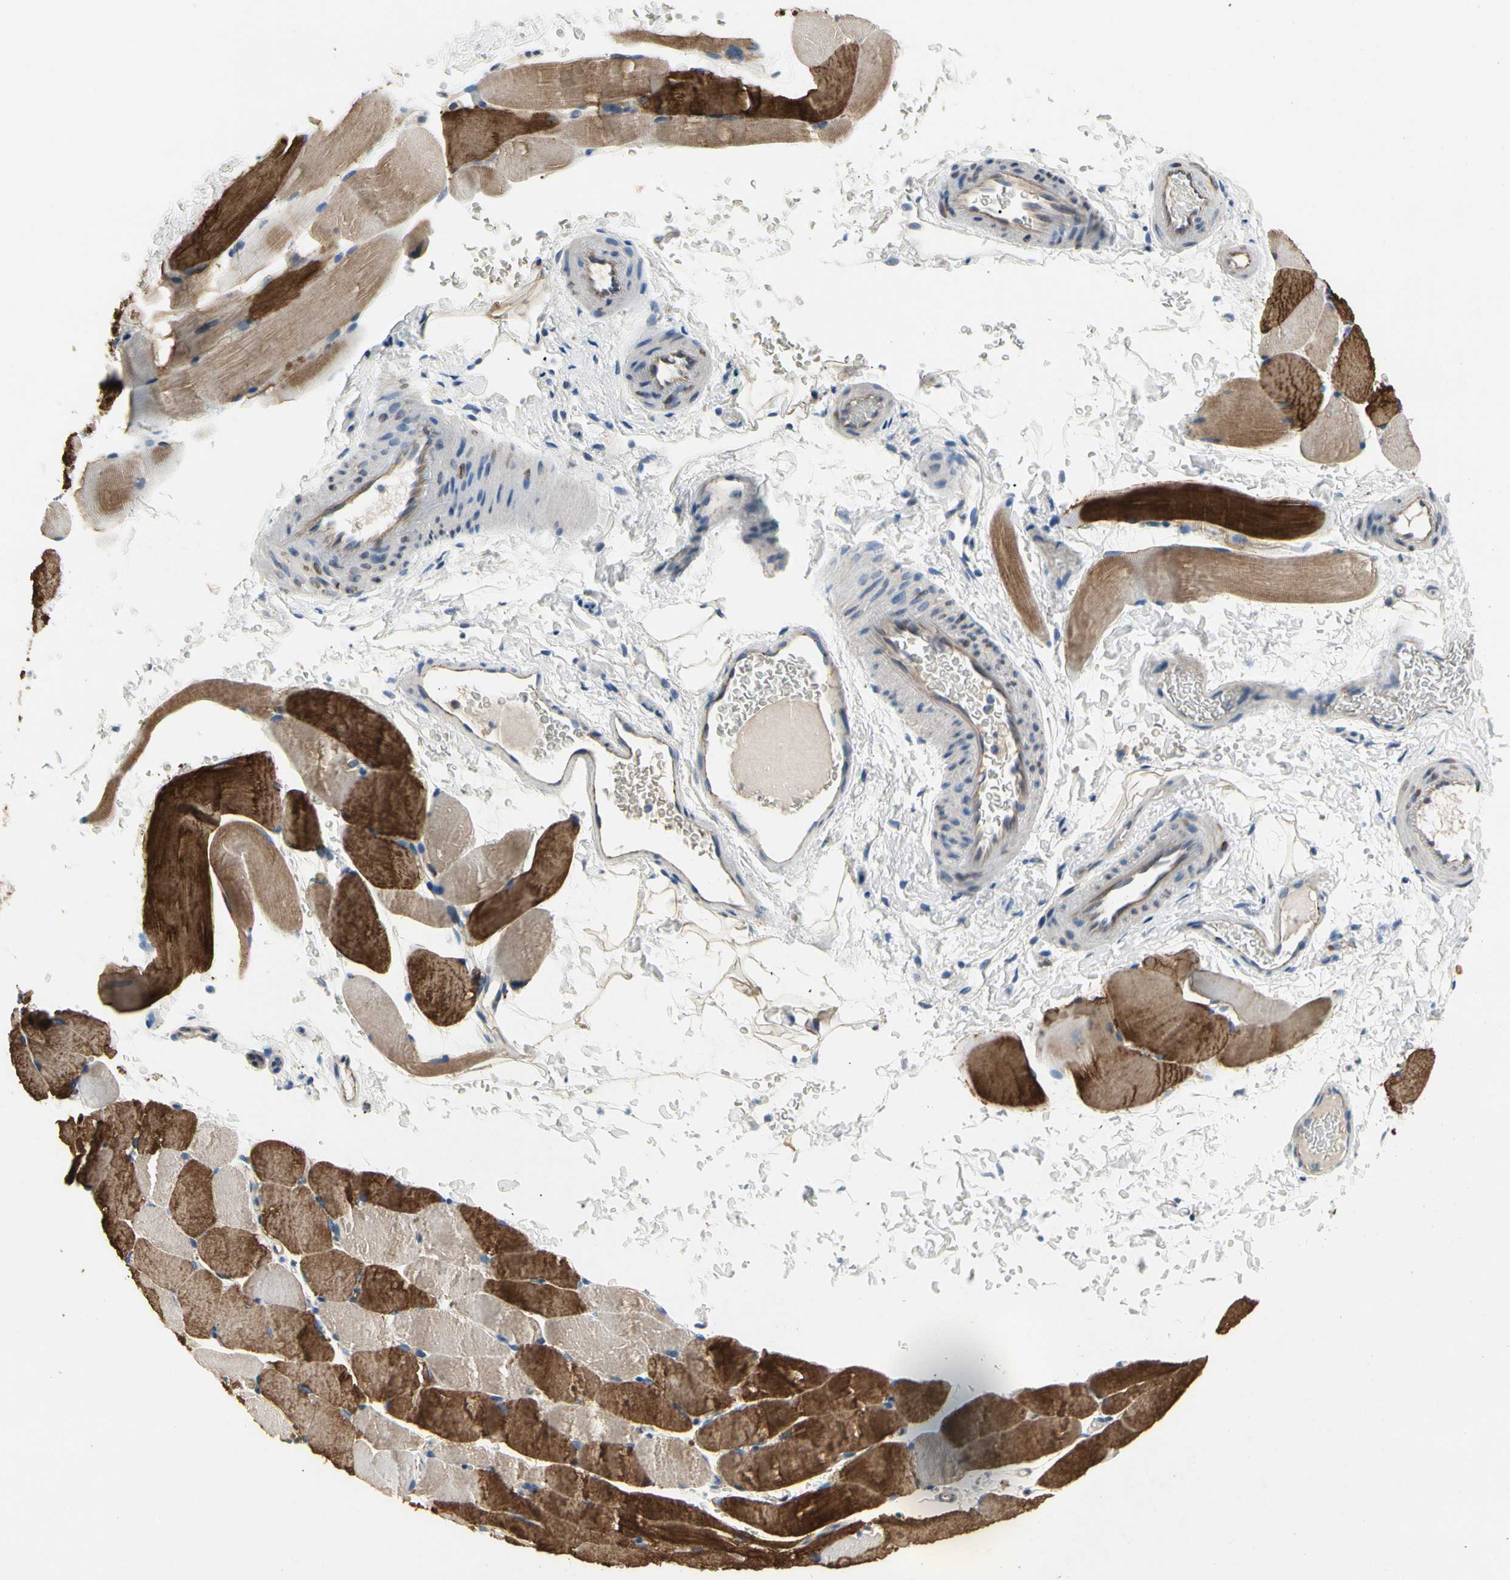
{"staining": {"intensity": "strong", "quantity": "25%-75%", "location": "cytoplasmic/membranous"}, "tissue": "skeletal muscle", "cell_type": "Myocytes", "image_type": "normal", "snomed": [{"axis": "morphology", "description": "Normal tissue, NOS"}, {"axis": "topography", "description": "Skeletal muscle"}, {"axis": "topography", "description": "Parathyroid gland"}], "caption": "Protein analysis of benign skeletal muscle shows strong cytoplasmic/membranous staining in approximately 25%-75% of myocytes. (Brightfield microscopy of DAB IHC at high magnification).", "gene": "LGR6", "patient": {"sex": "female", "age": 37}}